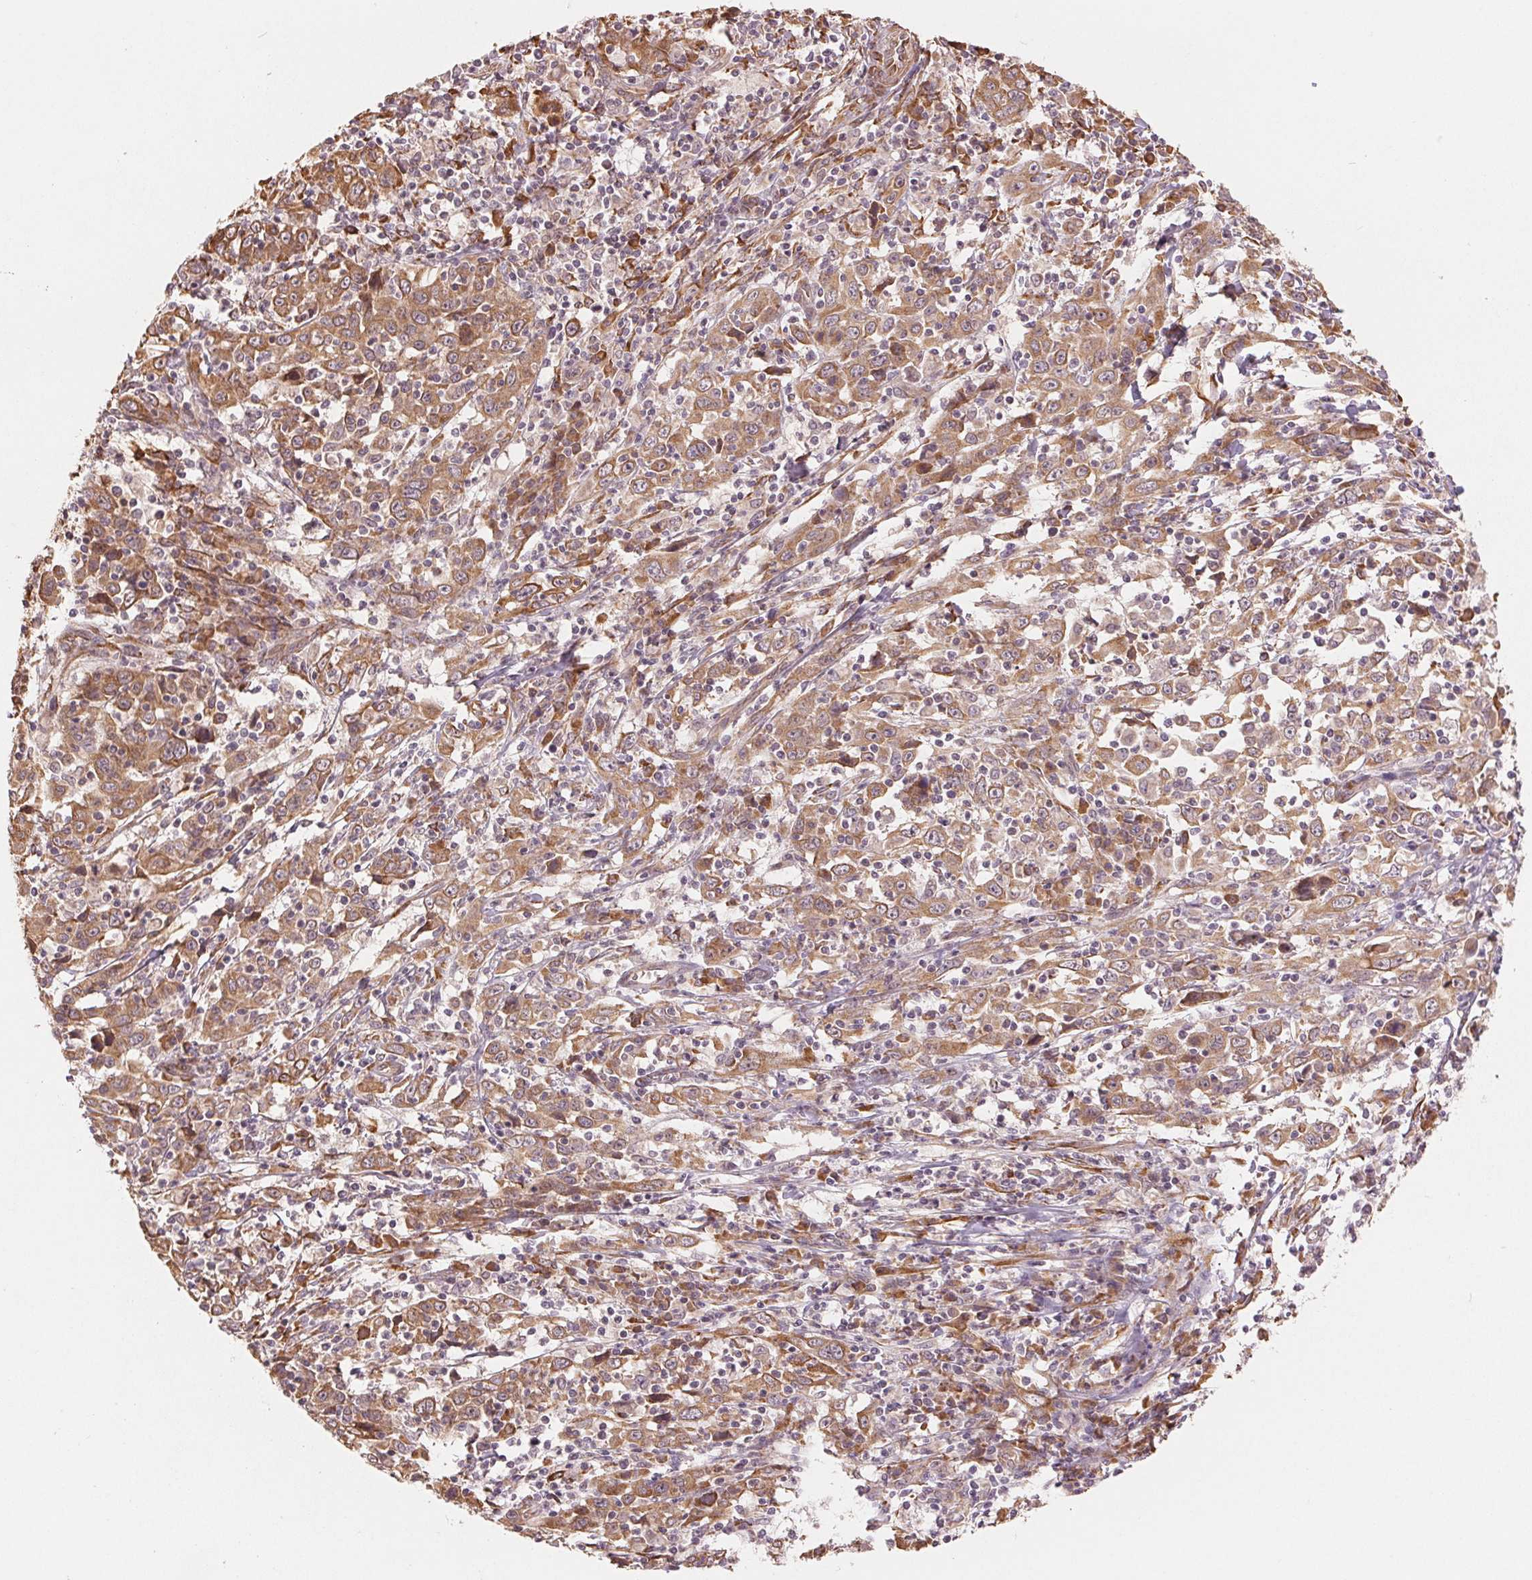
{"staining": {"intensity": "moderate", "quantity": ">75%", "location": "cytoplasmic/membranous"}, "tissue": "cervical cancer", "cell_type": "Tumor cells", "image_type": "cancer", "snomed": [{"axis": "morphology", "description": "Squamous cell carcinoma, NOS"}, {"axis": "topography", "description": "Cervix"}], "caption": "Moderate cytoplasmic/membranous positivity is appreciated in approximately >75% of tumor cells in cervical squamous cell carcinoma. The staining was performed using DAB (3,3'-diaminobenzidine), with brown indicating positive protein expression. Nuclei are stained blue with hematoxylin.", "gene": "SLC20A1", "patient": {"sex": "female", "age": 46}}